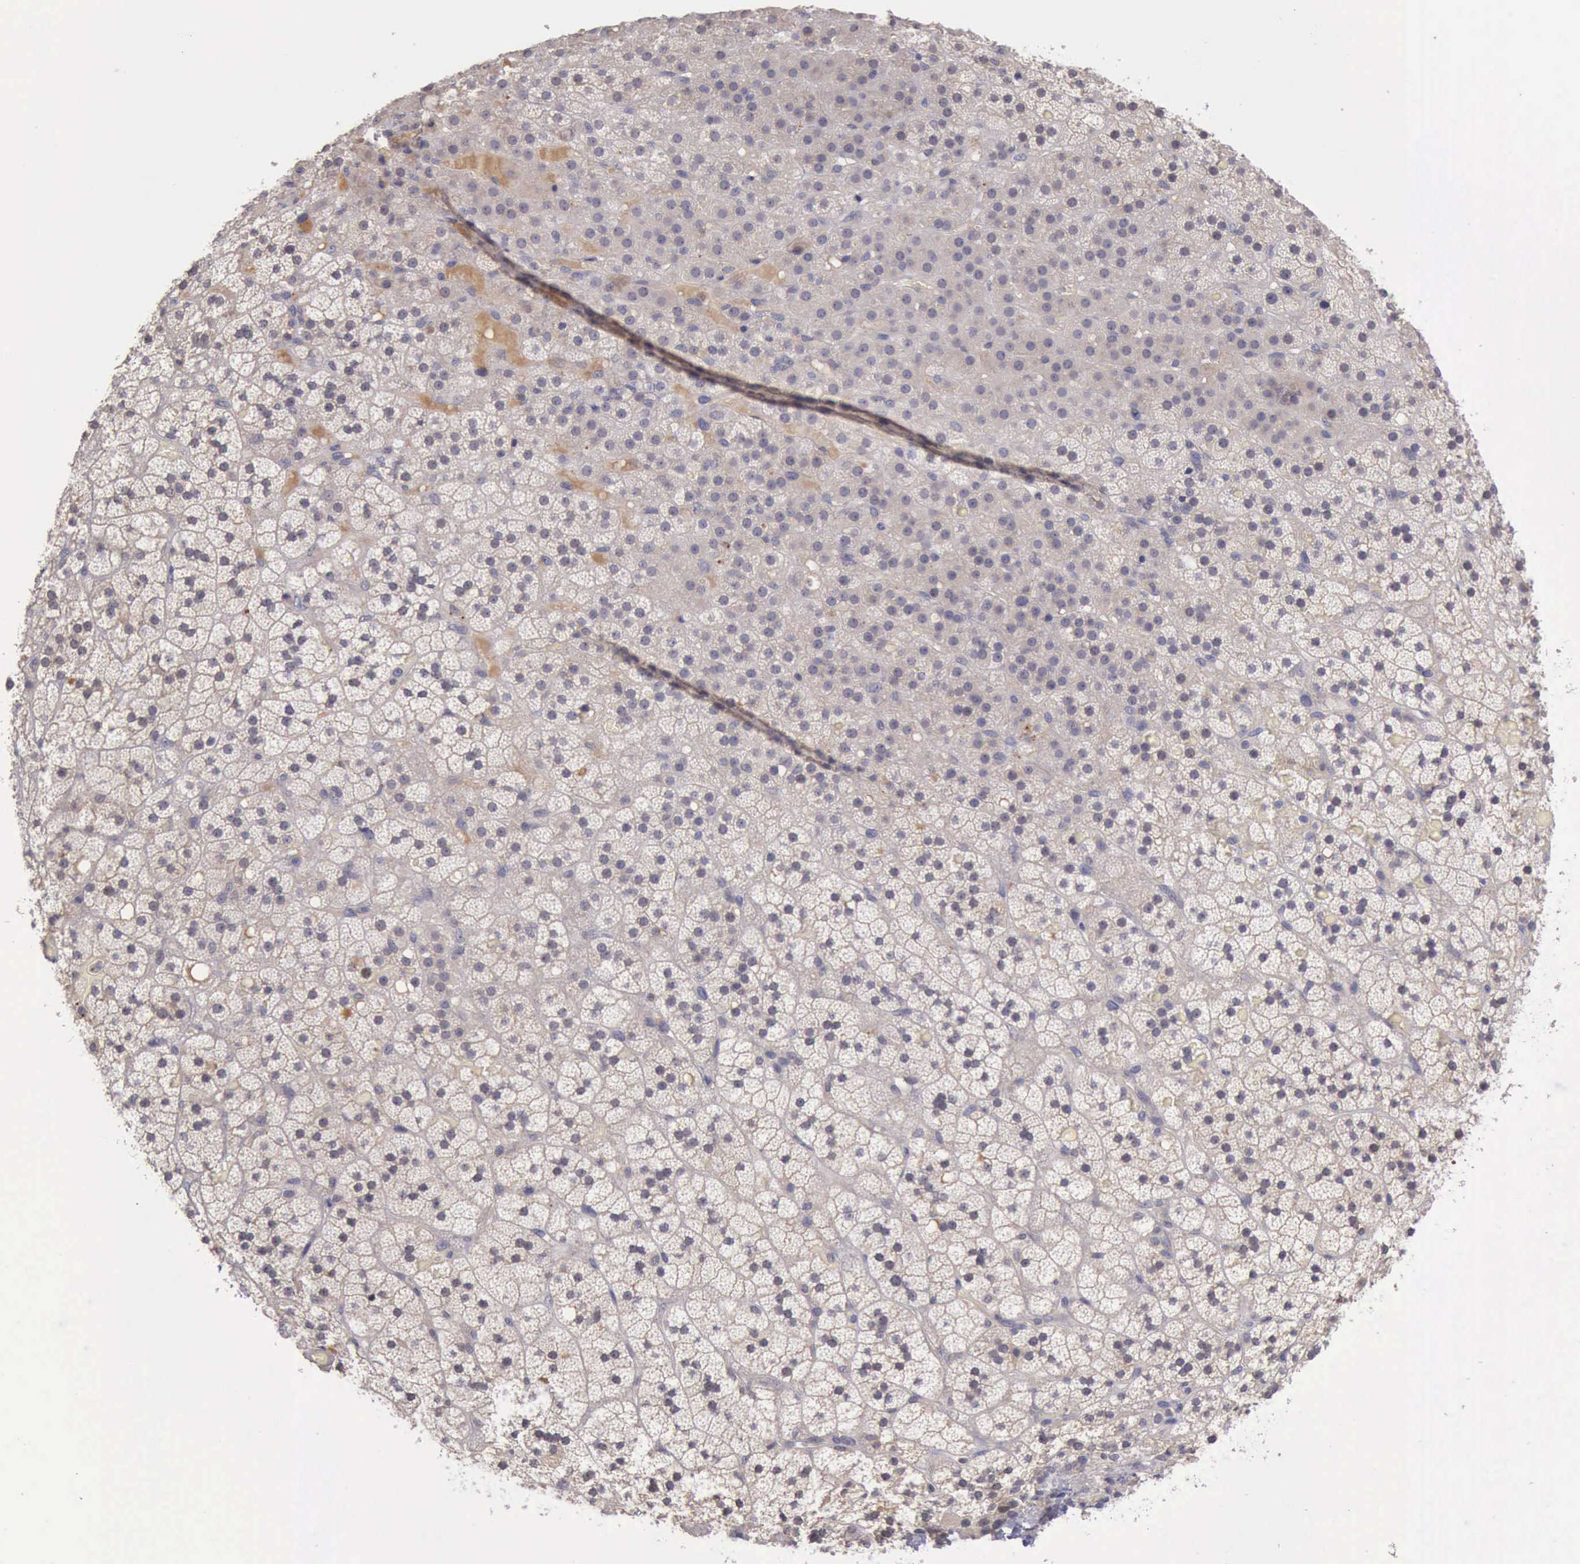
{"staining": {"intensity": "negative", "quantity": "none", "location": "none"}, "tissue": "adrenal gland", "cell_type": "Glandular cells", "image_type": "normal", "snomed": [{"axis": "morphology", "description": "Normal tissue, NOS"}, {"axis": "topography", "description": "Adrenal gland"}], "caption": "Protein analysis of unremarkable adrenal gland displays no significant expression in glandular cells. Brightfield microscopy of immunohistochemistry stained with DAB (3,3'-diaminobenzidine) (brown) and hematoxylin (blue), captured at high magnification.", "gene": "RAB39B", "patient": {"sex": "male", "age": 35}}